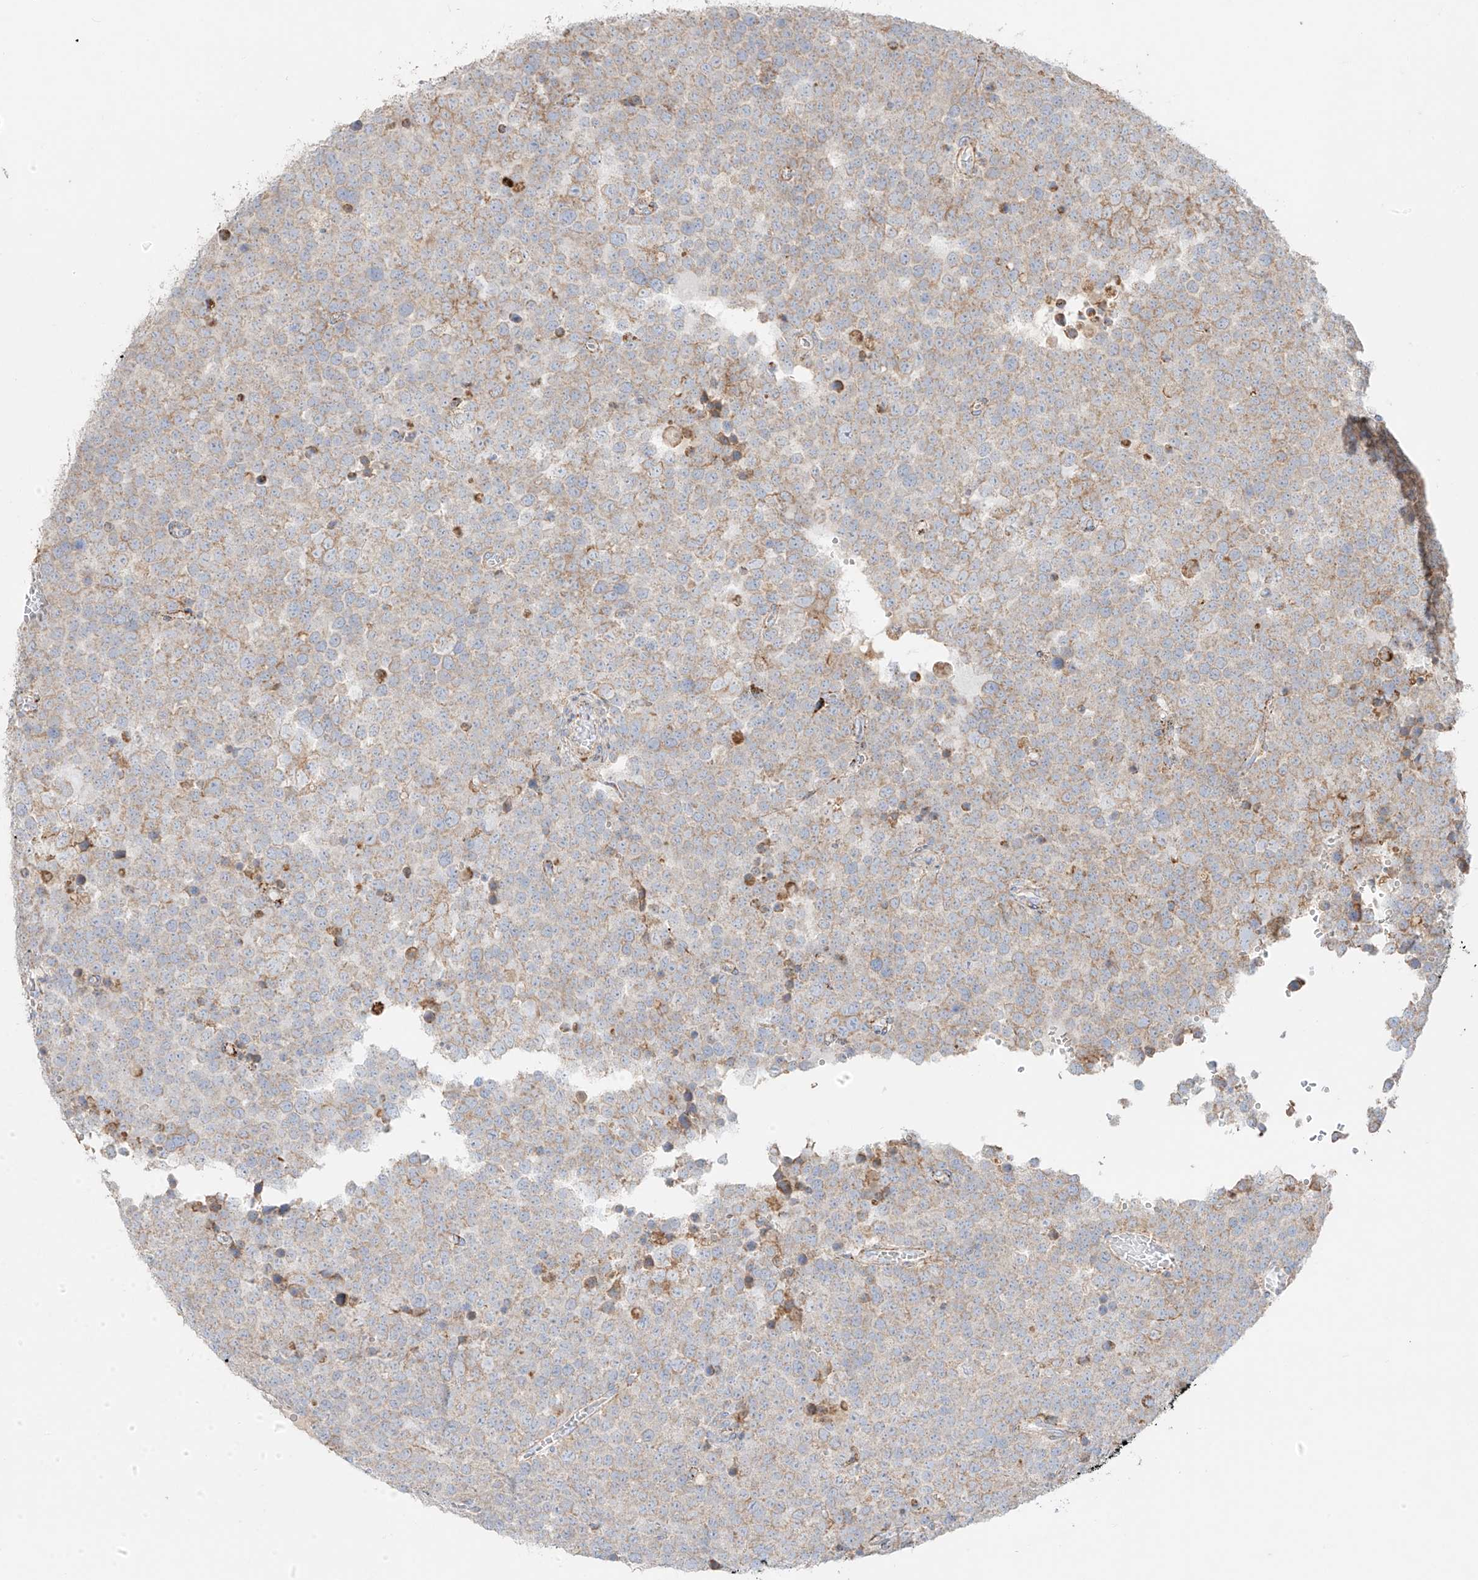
{"staining": {"intensity": "weak", "quantity": ">75%", "location": "cytoplasmic/membranous"}, "tissue": "testis cancer", "cell_type": "Tumor cells", "image_type": "cancer", "snomed": [{"axis": "morphology", "description": "Seminoma, NOS"}, {"axis": "topography", "description": "Testis"}], "caption": "A photomicrograph of testis cancer stained for a protein reveals weak cytoplasmic/membranous brown staining in tumor cells. The staining was performed using DAB (3,3'-diaminobenzidine), with brown indicating positive protein expression. Nuclei are stained blue with hematoxylin.", "gene": "COLGALT2", "patient": {"sex": "male", "age": 71}}